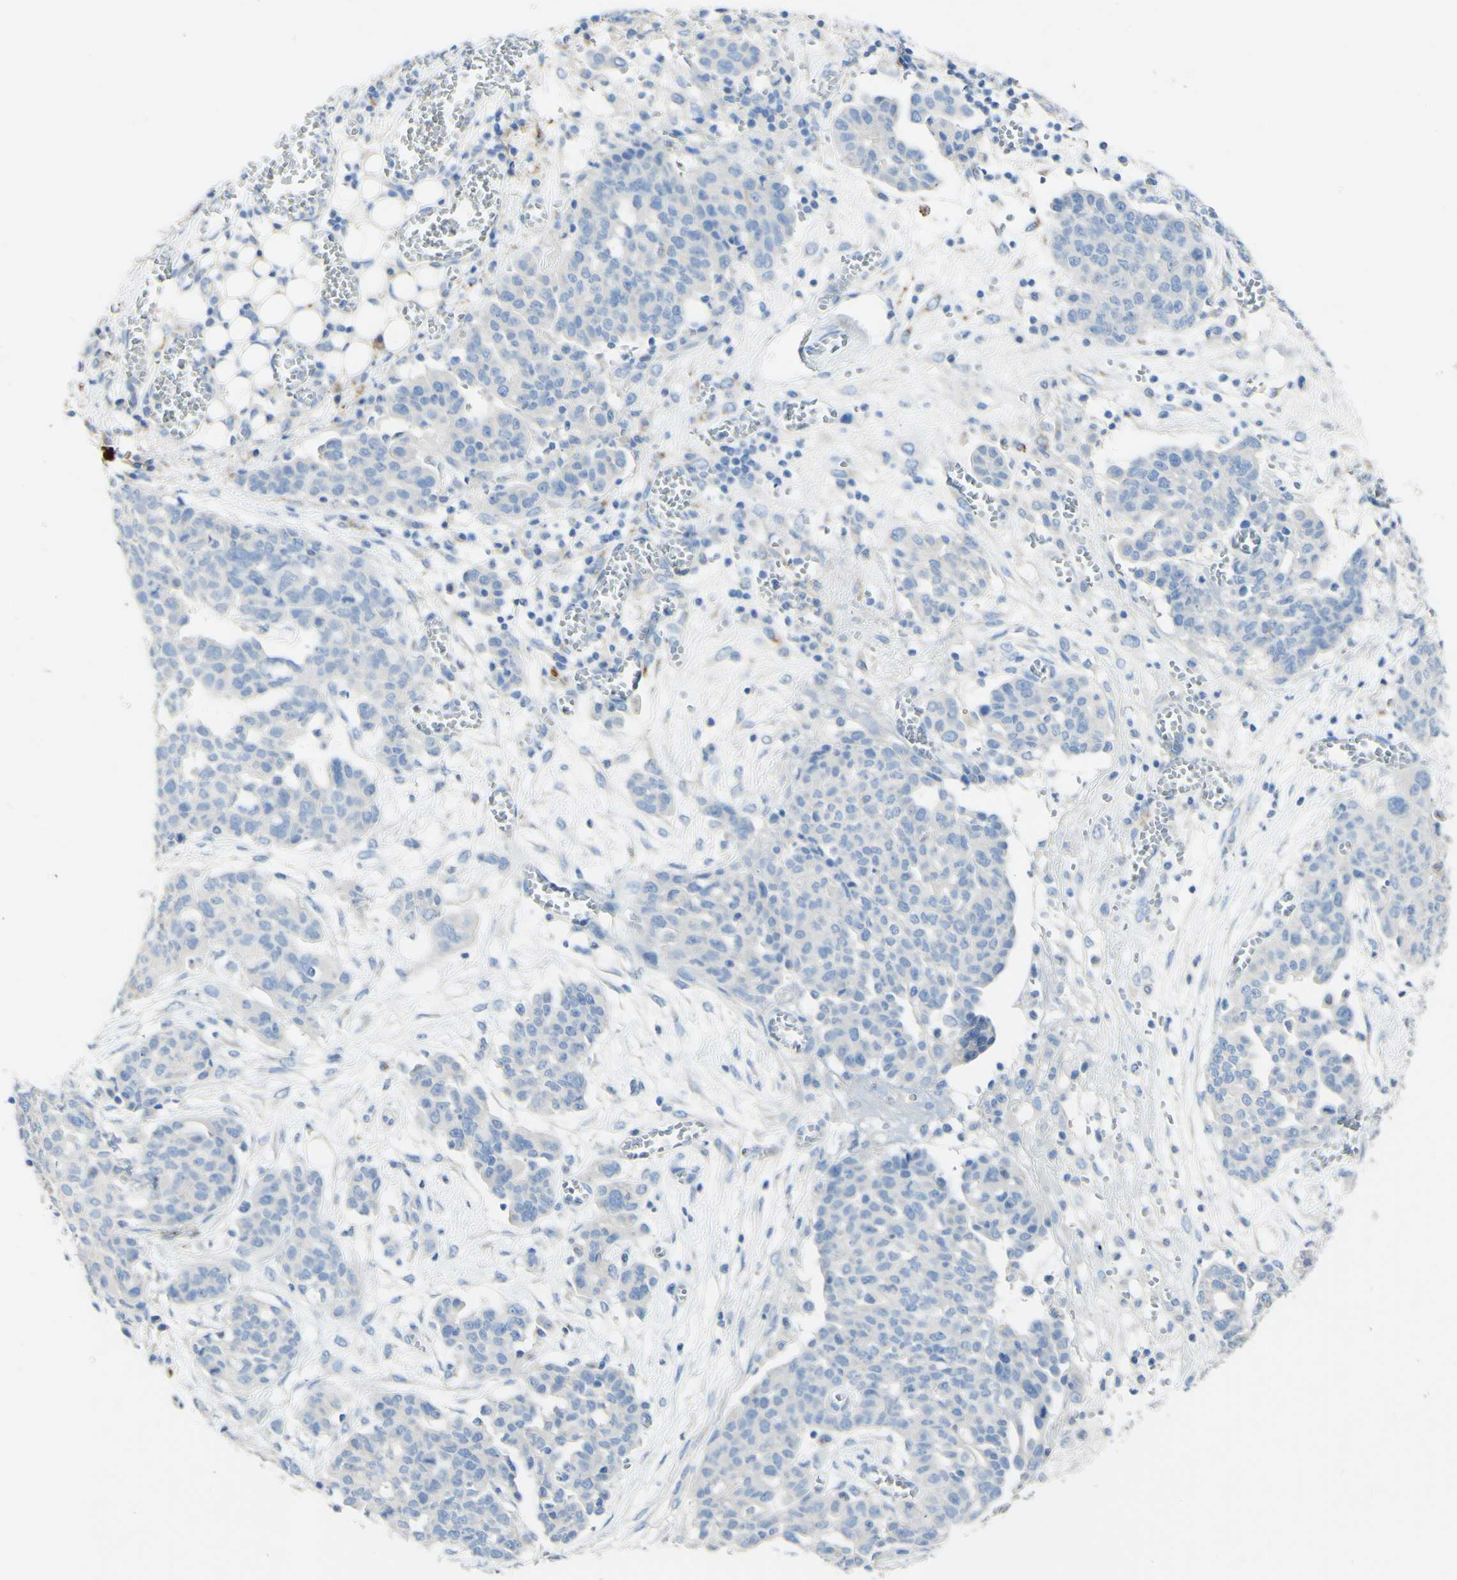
{"staining": {"intensity": "negative", "quantity": "none", "location": "none"}, "tissue": "ovarian cancer", "cell_type": "Tumor cells", "image_type": "cancer", "snomed": [{"axis": "morphology", "description": "Cystadenocarcinoma, serous, NOS"}, {"axis": "topography", "description": "Soft tissue"}, {"axis": "topography", "description": "Ovary"}], "caption": "The photomicrograph reveals no significant positivity in tumor cells of serous cystadenocarcinoma (ovarian).", "gene": "FGF4", "patient": {"sex": "female", "age": 57}}